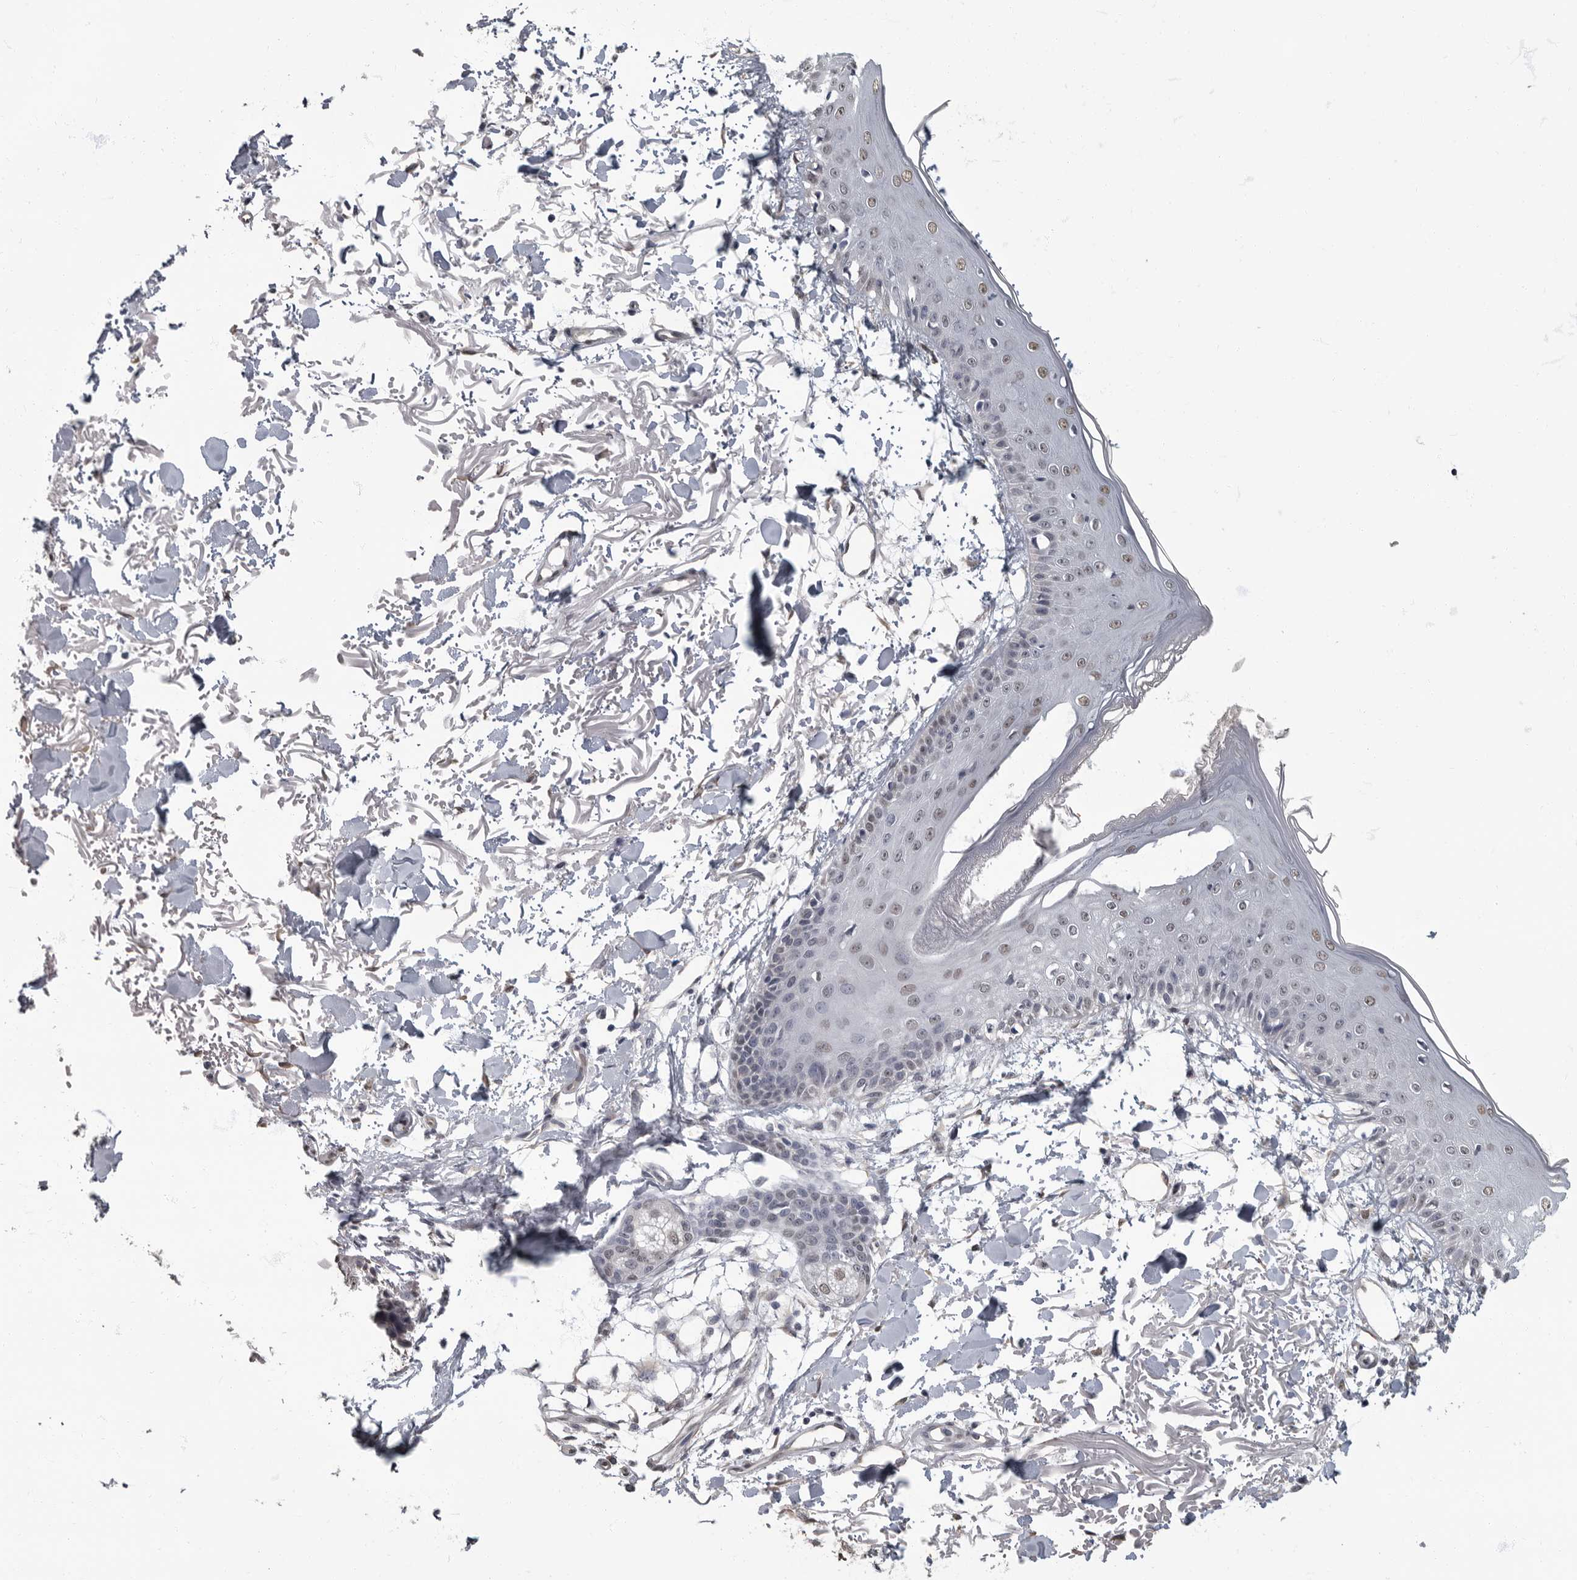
{"staining": {"intensity": "weak", "quantity": "<25%", "location": "cytoplasmic/membranous"}, "tissue": "skin", "cell_type": "Fibroblasts", "image_type": "normal", "snomed": [{"axis": "morphology", "description": "Normal tissue, NOS"}, {"axis": "morphology", "description": "Squamous cell carcinoma, NOS"}, {"axis": "topography", "description": "Skin"}, {"axis": "topography", "description": "Peripheral nerve tissue"}], "caption": "Fibroblasts are negative for protein expression in normal human skin. (DAB (3,3'-diaminobenzidine) immunohistochemistry with hematoxylin counter stain).", "gene": "ARHGEF10", "patient": {"sex": "male", "age": 83}}